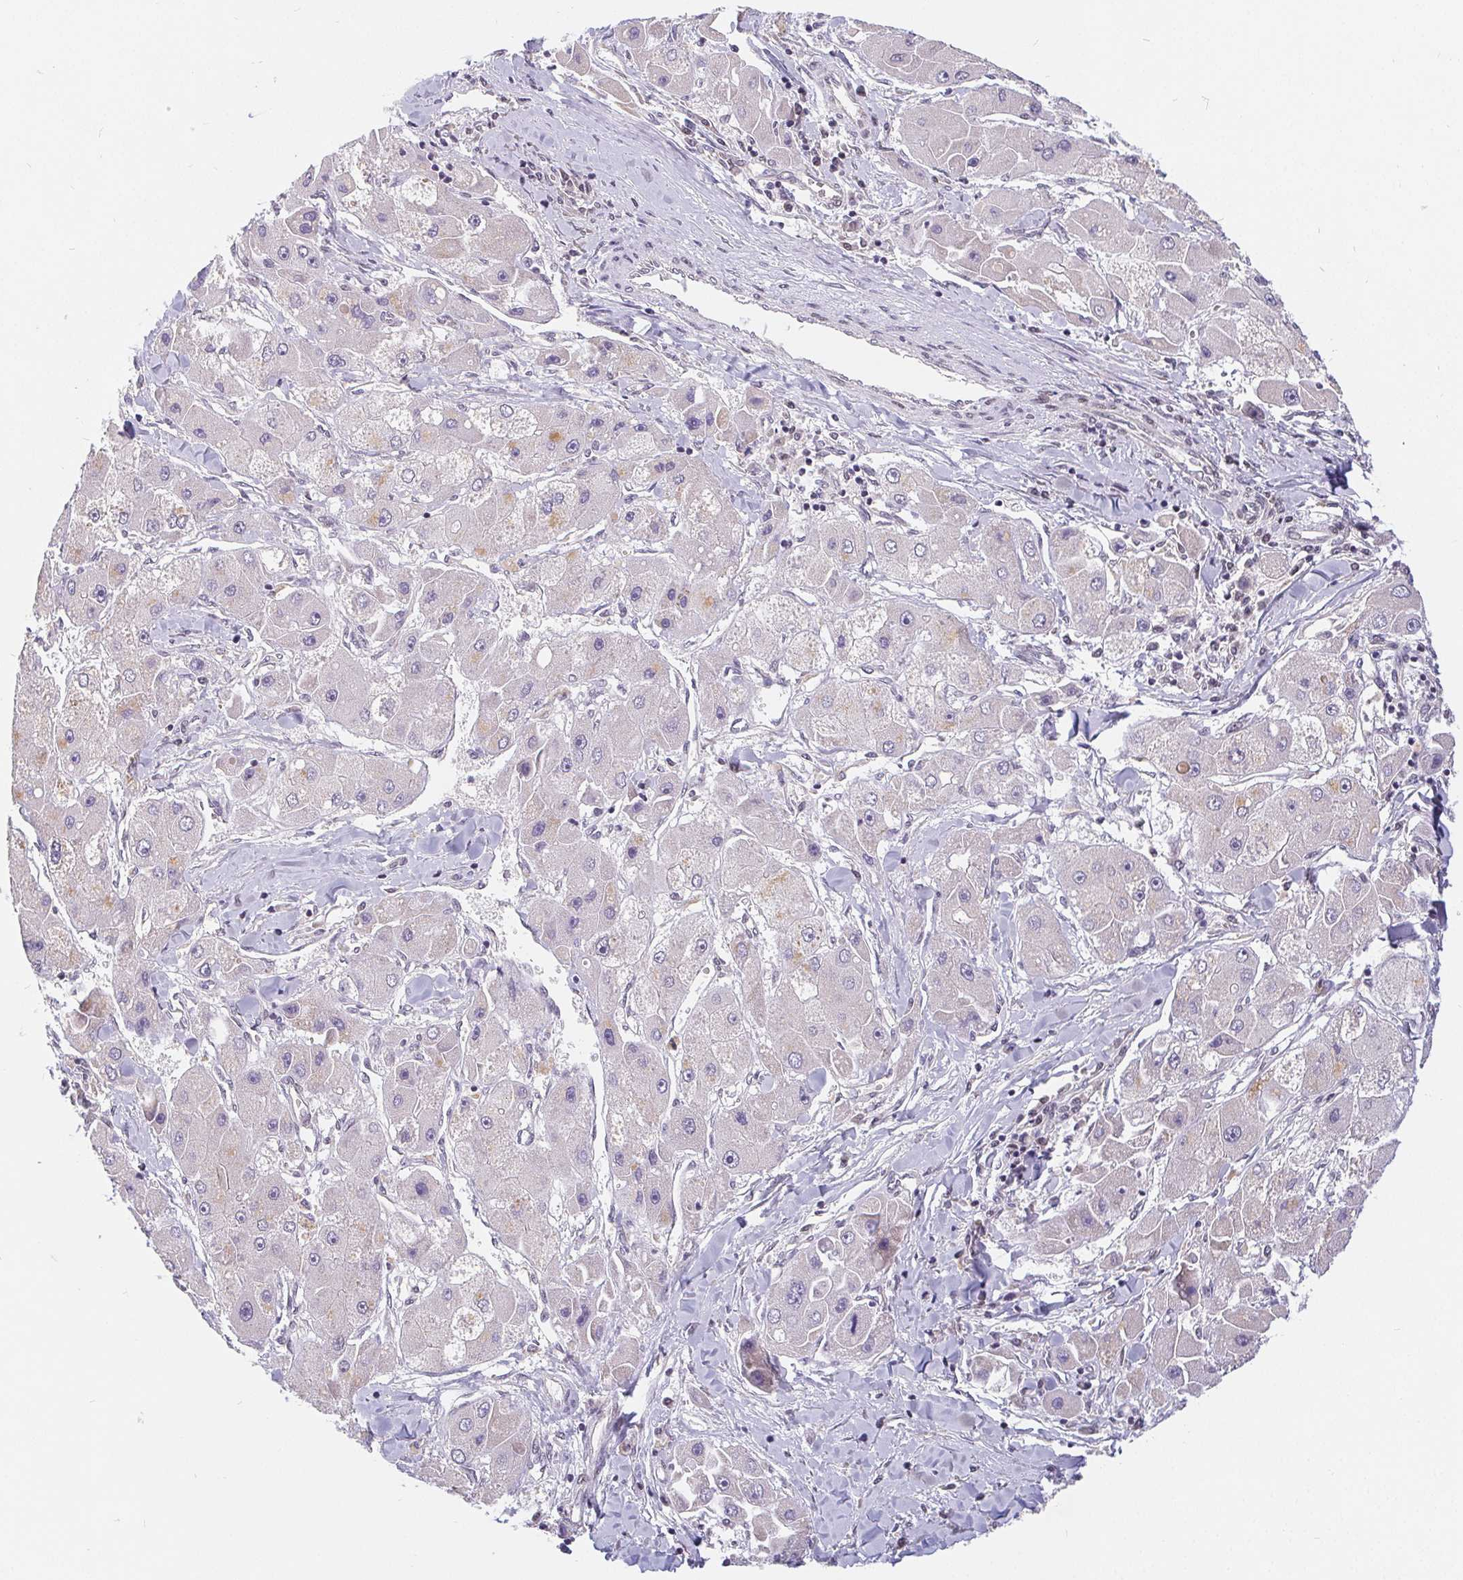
{"staining": {"intensity": "negative", "quantity": "none", "location": "none"}, "tissue": "liver cancer", "cell_type": "Tumor cells", "image_type": "cancer", "snomed": [{"axis": "morphology", "description": "Carcinoma, Hepatocellular, NOS"}, {"axis": "topography", "description": "Liver"}], "caption": "The photomicrograph shows no staining of tumor cells in hepatocellular carcinoma (liver). (Stains: DAB immunohistochemistry (IHC) with hematoxylin counter stain, Microscopy: brightfield microscopy at high magnification).", "gene": "POU2F1", "patient": {"sex": "male", "age": 24}}